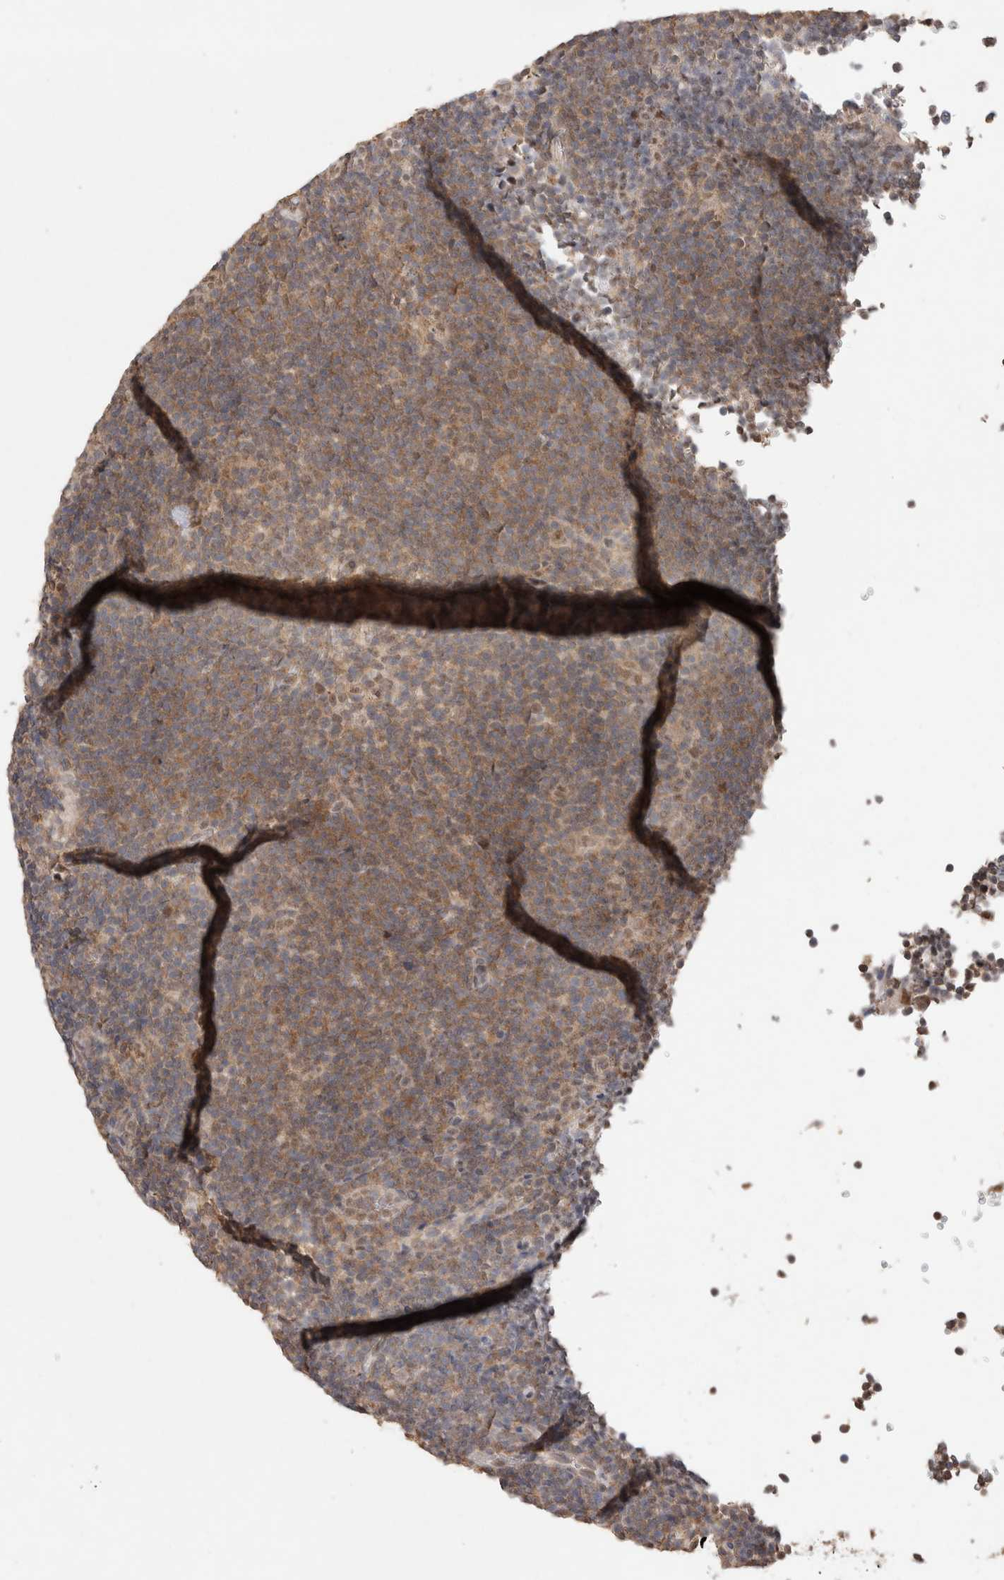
{"staining": {"intensity": "weak", "quantity": ">75%", "location": "cytoplasmic/membranous,nuclear"}, "tissue": "lymphoma", "cell_type": "Tumor cells", "image_type": "cancer", "snomed": [{"axis": "morphology", "description": "Hodgkin's disease, NOS"}, {"axis": "topography", "description": "Lymph node"}], "caption": "Immunohistochemical staining of human lymphoma displays low levels of weak cytoplasmic/membranous and nuclear protein staining in about >75% of tumor cells. (Stains: DAB in brown, nuclei in blue, Microscopy: brightfield microscopy at high magnification).", "gene": "WIPF2", "patient": {"sex": "female", "age": 57}}